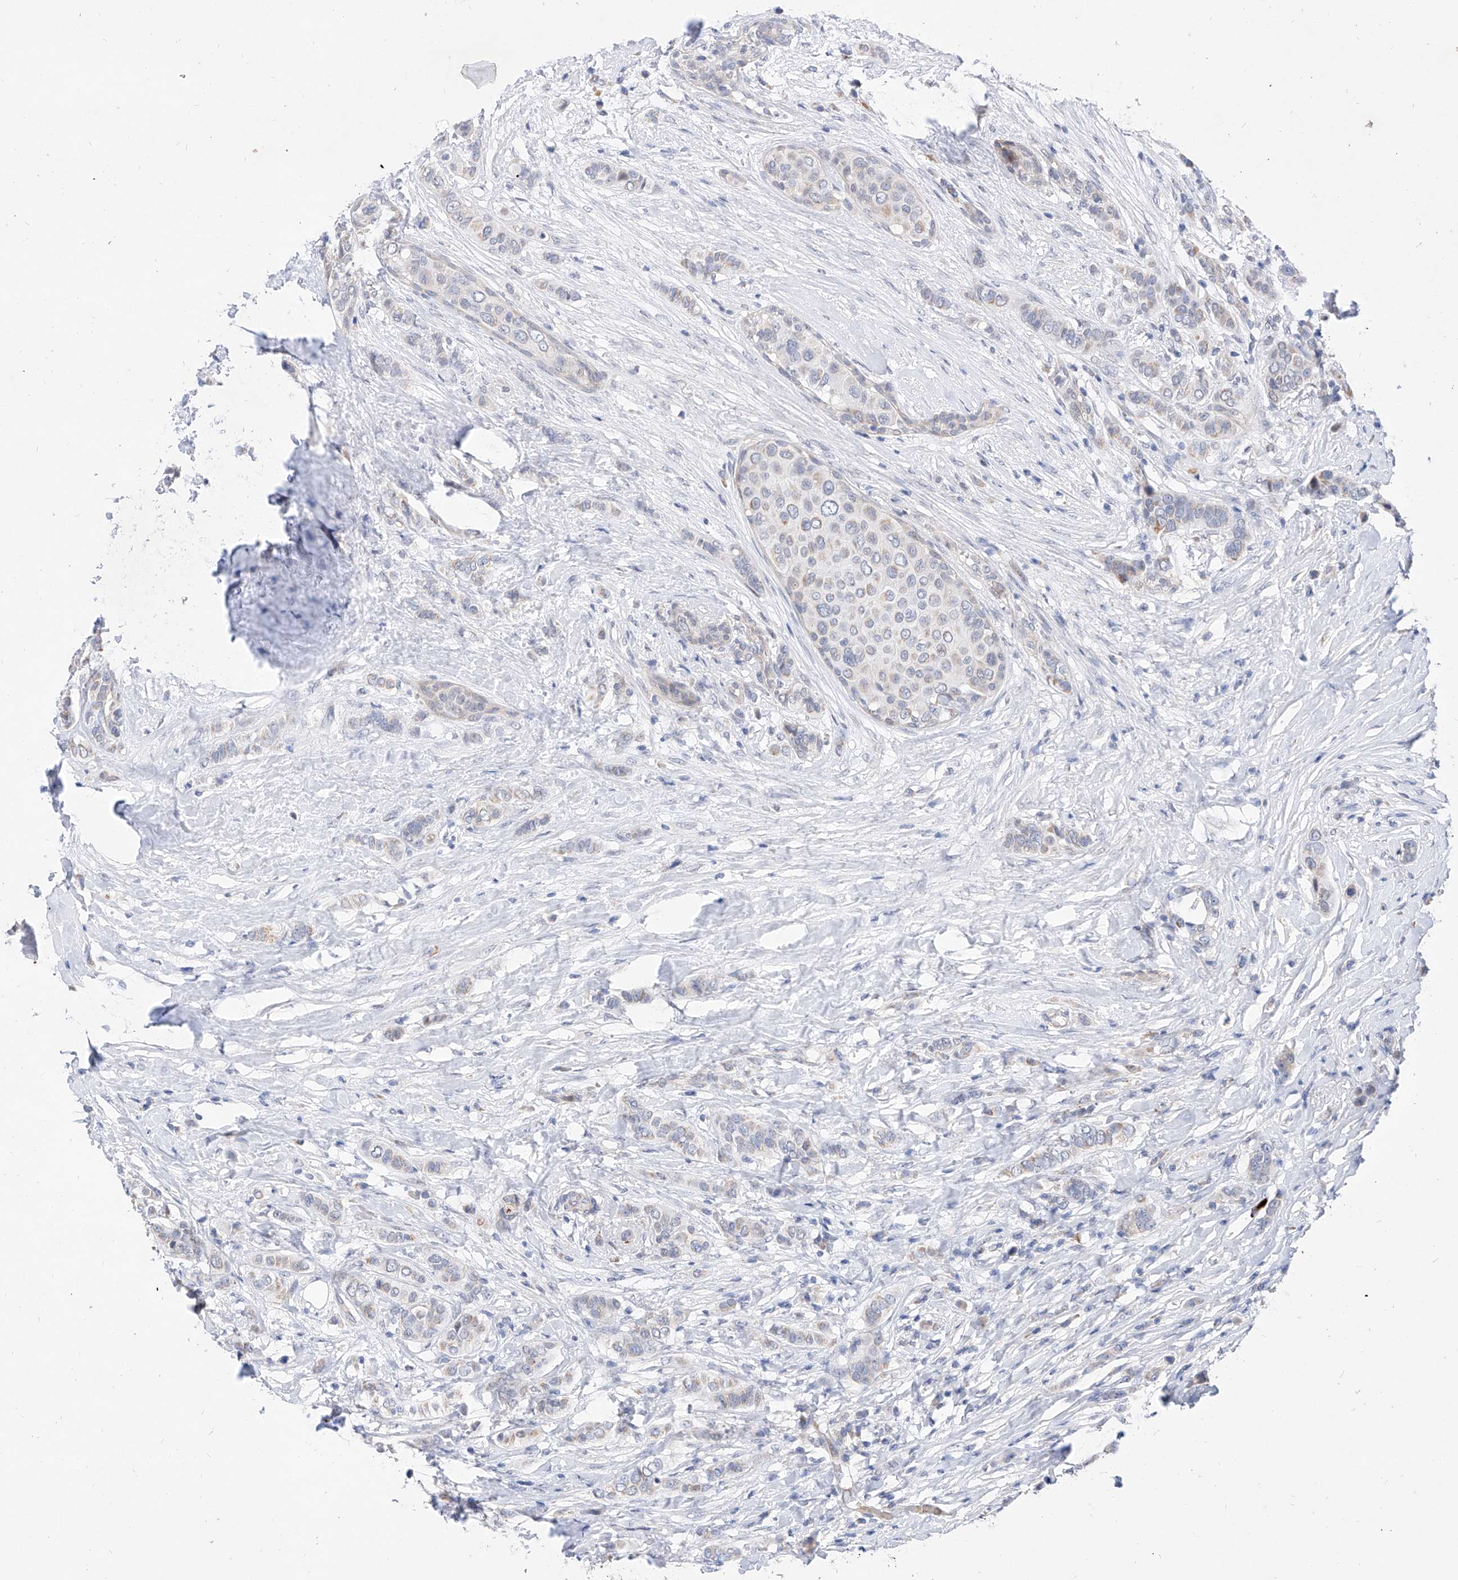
{"staining": {"intensity": "weak", "quantity": "<25%", "location": "cytoplasmic/membranous"}, "tissue": "breast cancer", "cell_type": "Tumor cells", "image_type": "cancer", "snomed": [{"axis": "morphology", "description": "Lobular carcinoma"}, {"axis": "topography", "description": "Breast"}], "caption": "This is a histopathology image of immunohistochemistry staining of lobular carcinoma (breast), which shows no positivity in tumor cells.", "gene": "BPTF", "patient": {"sex": "female", "age": 51}}